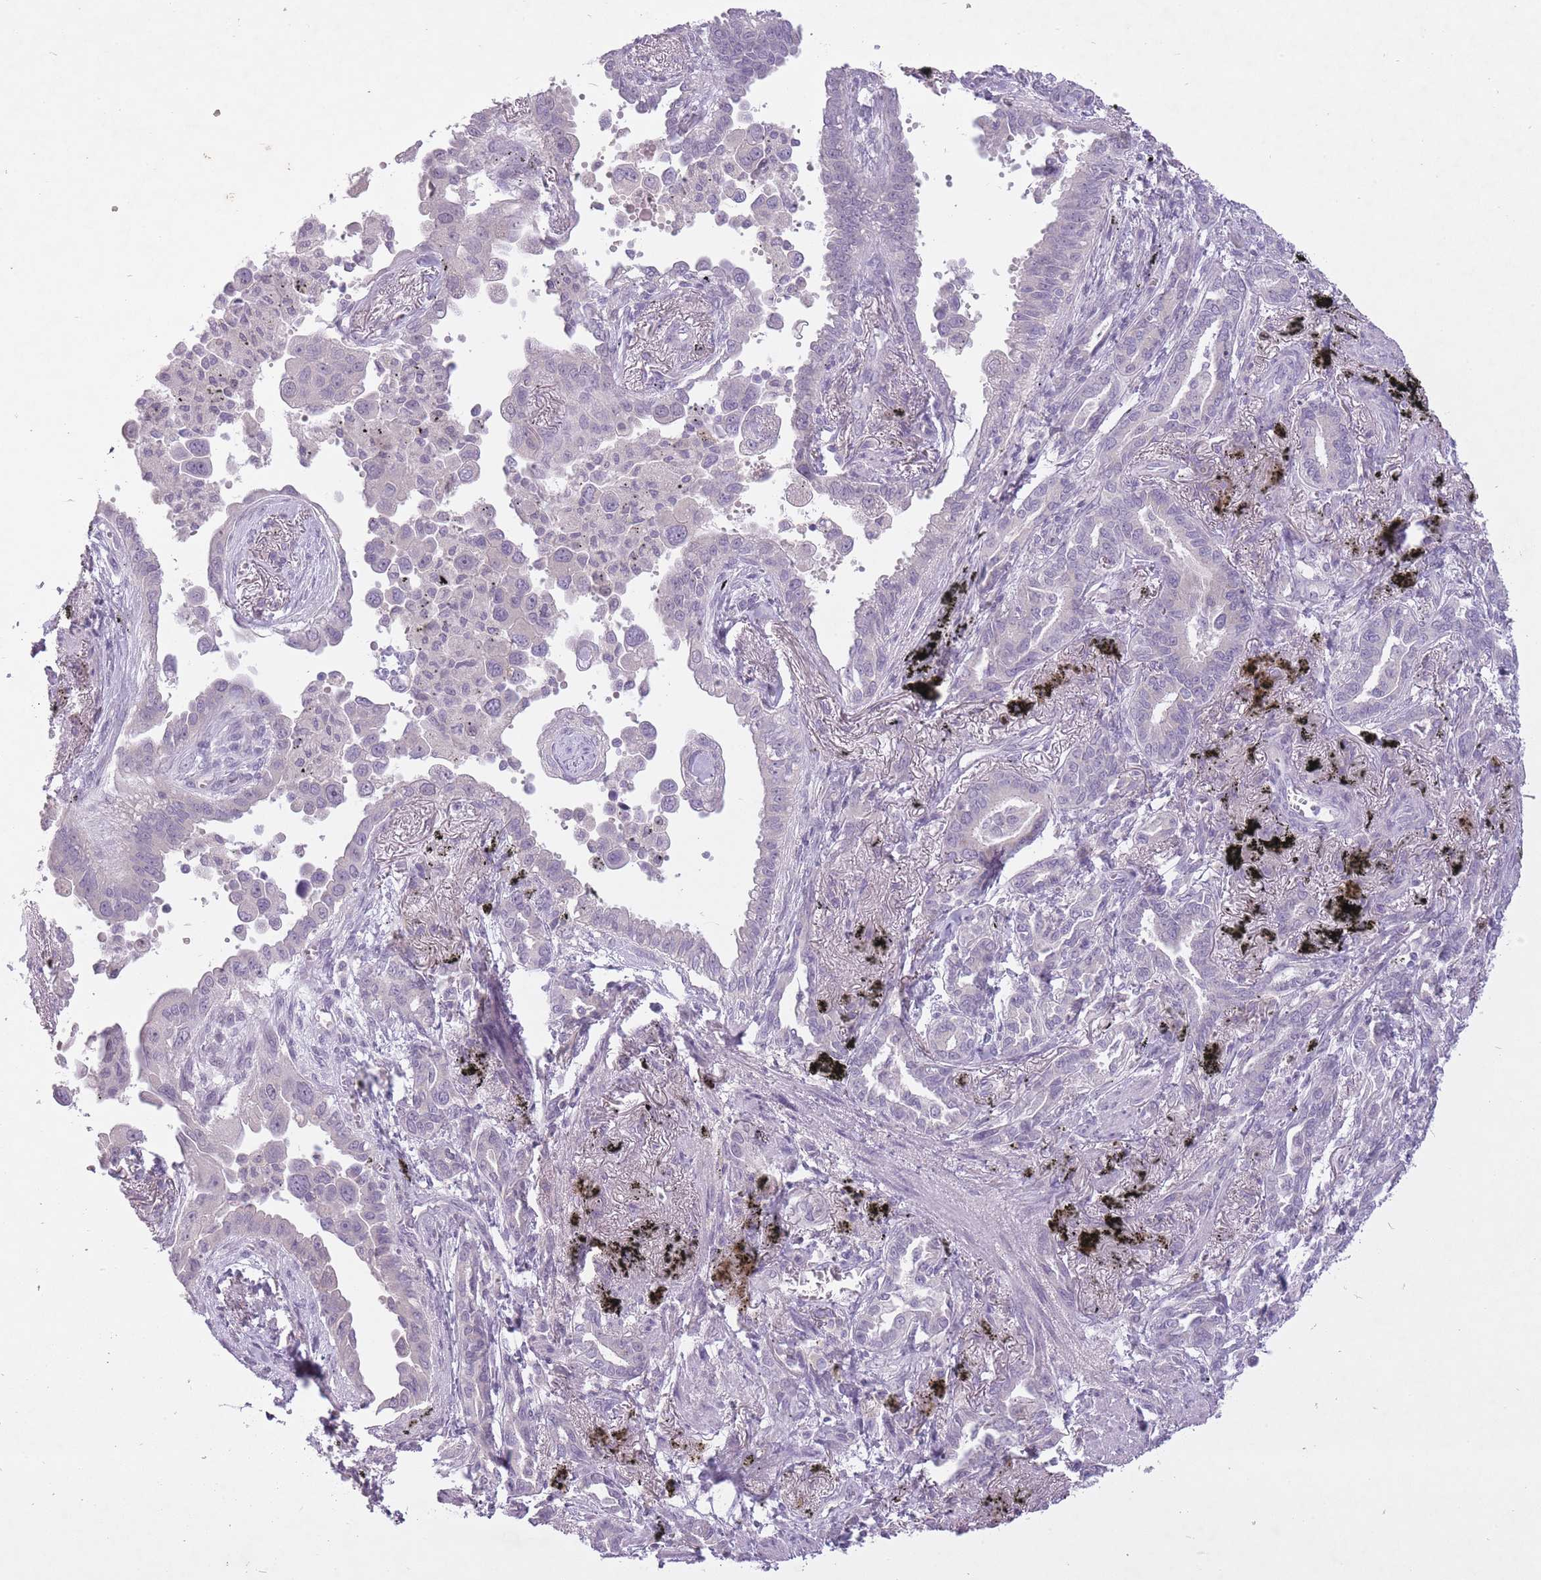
{"staining": {"intensity": "negative", "quantity": "none", "location": "none"}, "tissue": "lung cancer", "cell_type": "Tumor cells", "image_type": "cancer", "snomed": [{"axis": "morphology", "description": "Adenocarcinoma, NOS"}, {"axis": "topography", "description": "Lung"}], "caption": "DAB (3,3'-diaminobenzidine) immunohistochemical staining of lung cancer (adenocarcinoma) displays no significant expression in tumor cells. (DAB immunohistochemistry visualized using brightfield microscopy, high magnification).", "gene": "FAM43B", "patient": {"sex": "male", "age": 67}}